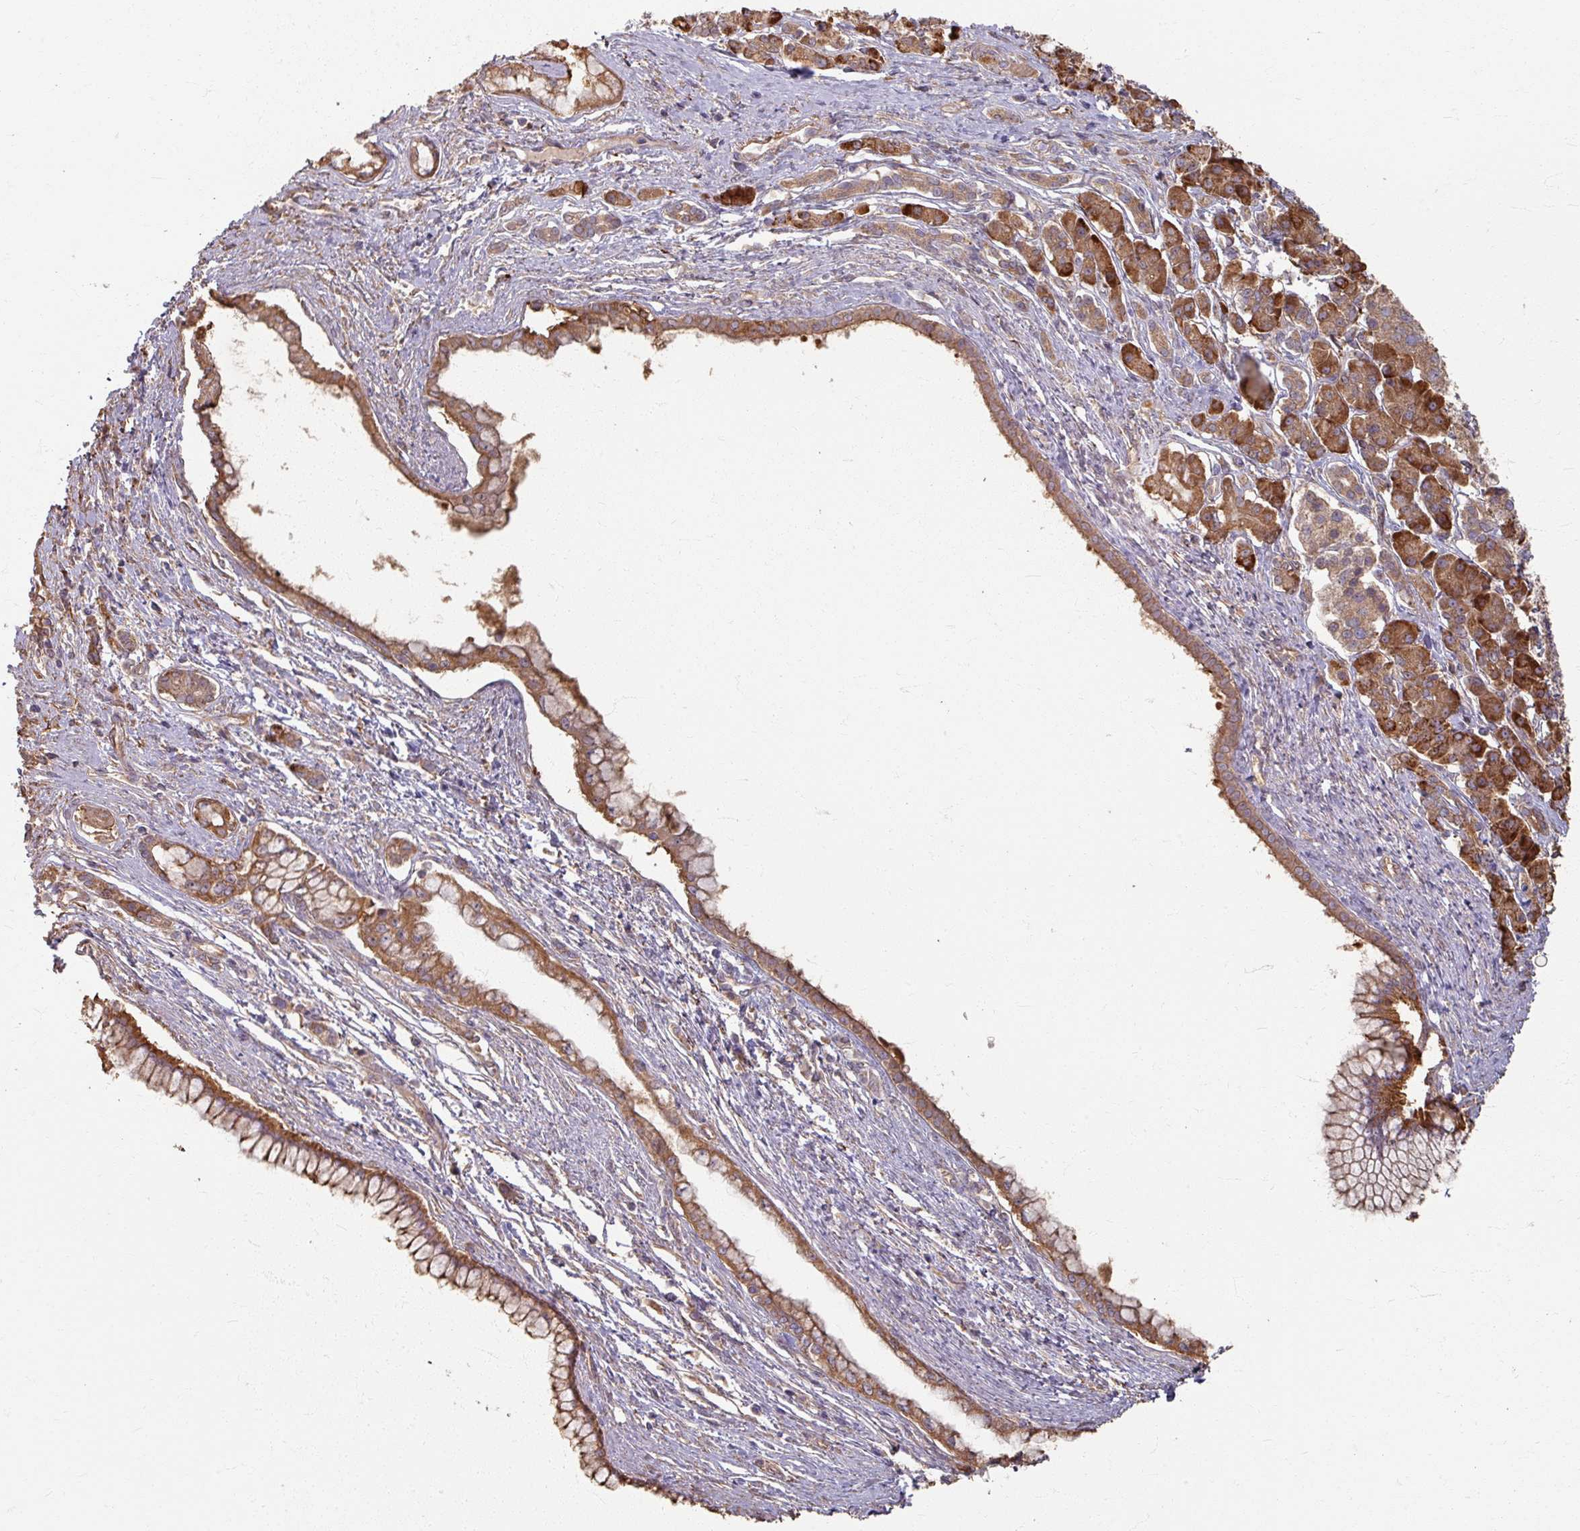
{"staining": {"intensity": "strong", "quantity": ">75%", "location": "cytoplasmic/membranous"}, "tissue": "pancreatic cancer", "cell_type": "Tumor cells", "image_type": "cancer", "snomed": [{"axis": "morphology", "description": "Adenocarcinoma, NOS"}, {"axis": "topography", "description": "Pancreas"}], "caption": "Human pancreatic cancer stained with a brown dye shows strong cytoplasmic/membranous positive staining in about >75% of tumor cells.", "gene": "CCDC68", "patient": {"sex": "male", "age": 70}}